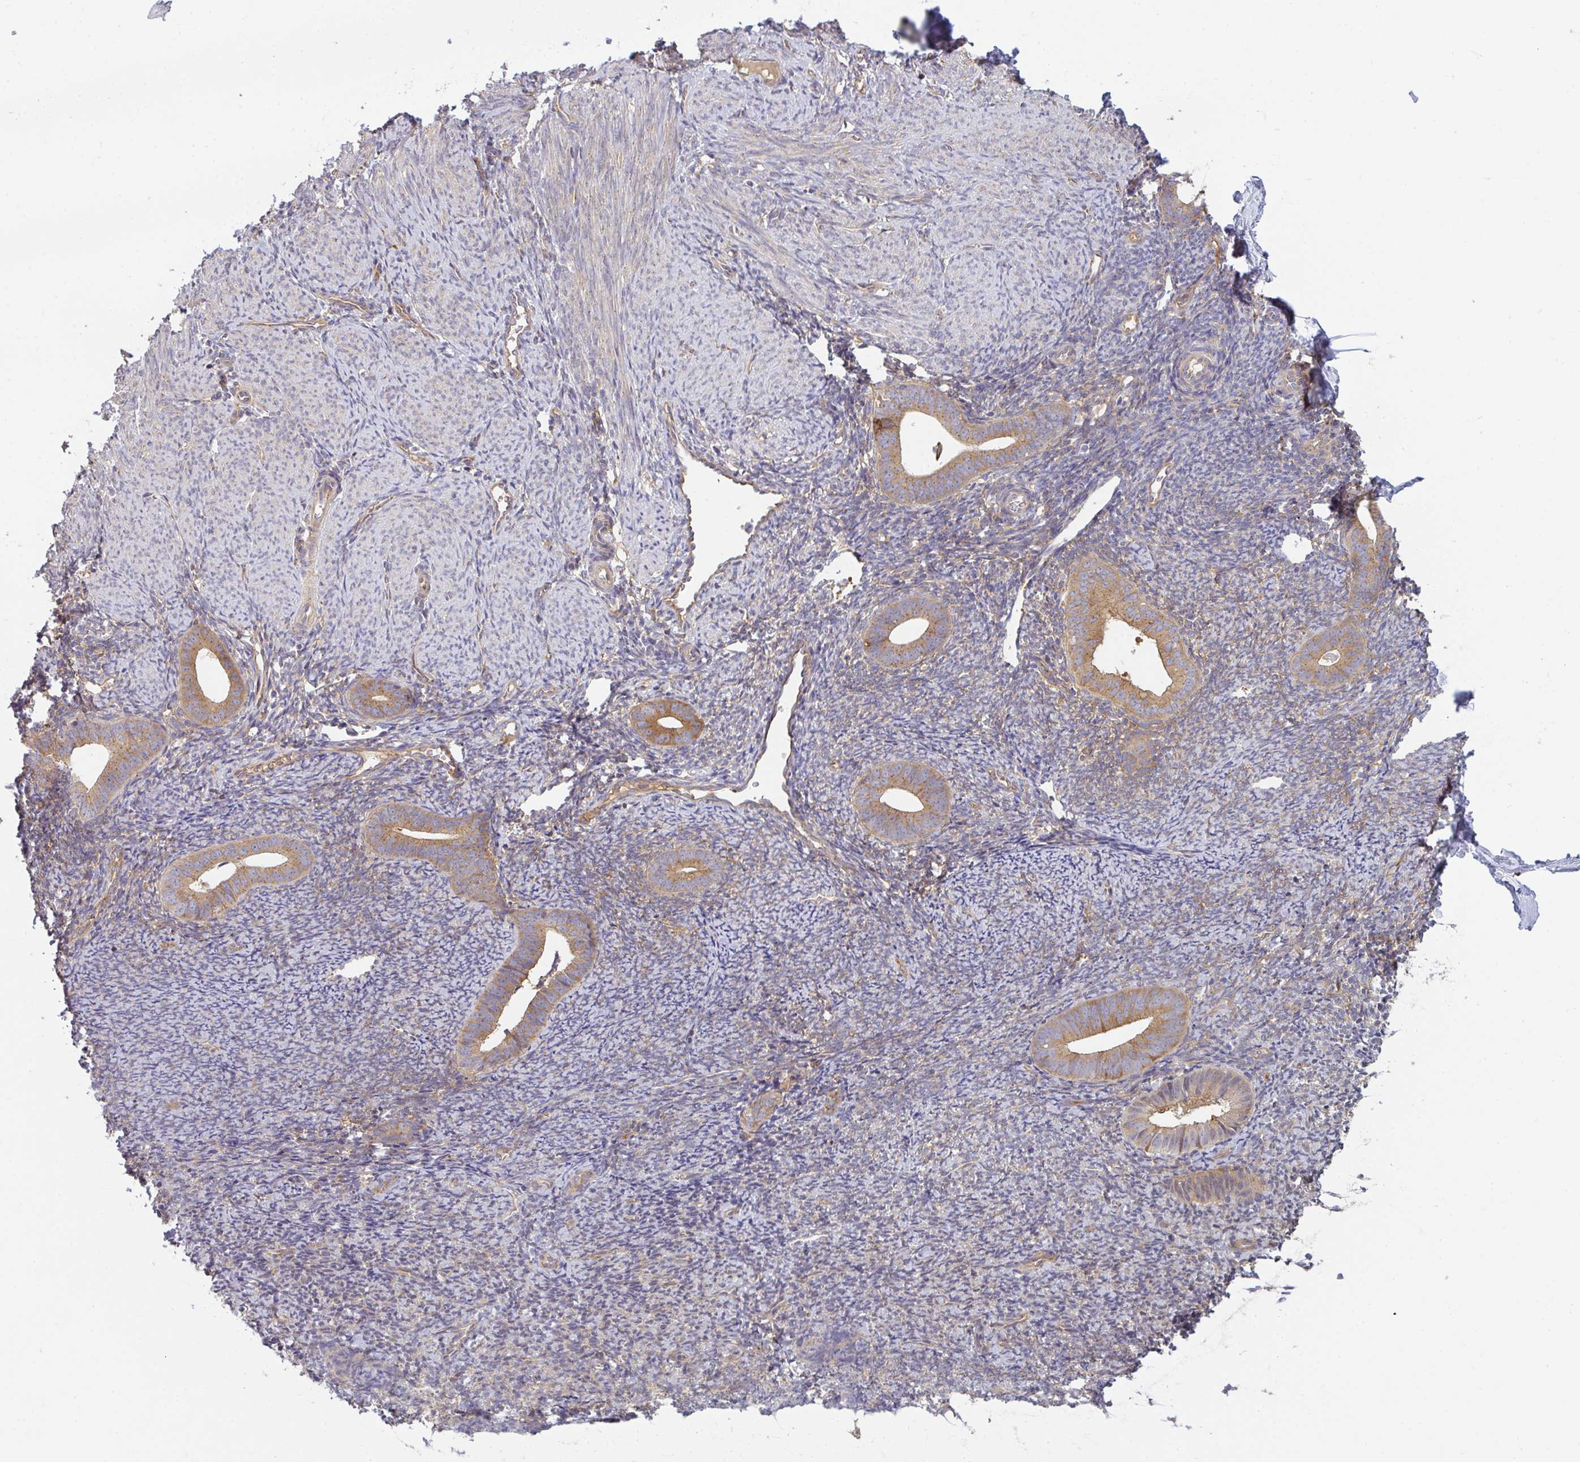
{"staining": {"intensity": "negative", "quantity": "none", "location": "none"}, "tissue": "endometrium", "cell_type": "Cells in endometrial stroma", "image_type": "normal", "snomed": [{"axis": "morphology", "description": "Normal tissue, NOS"}, {"axis": "topography", "description": "Endometrium"}], "caption": "An image of endometrium stained for a protein demonstrates no brown staining in cells in endometrial stroma. (Immunohistochemistry, brightfield microscopy, high magnification).", "gene": "SNX5", "patient": {"sex": "female", "age": 39}}